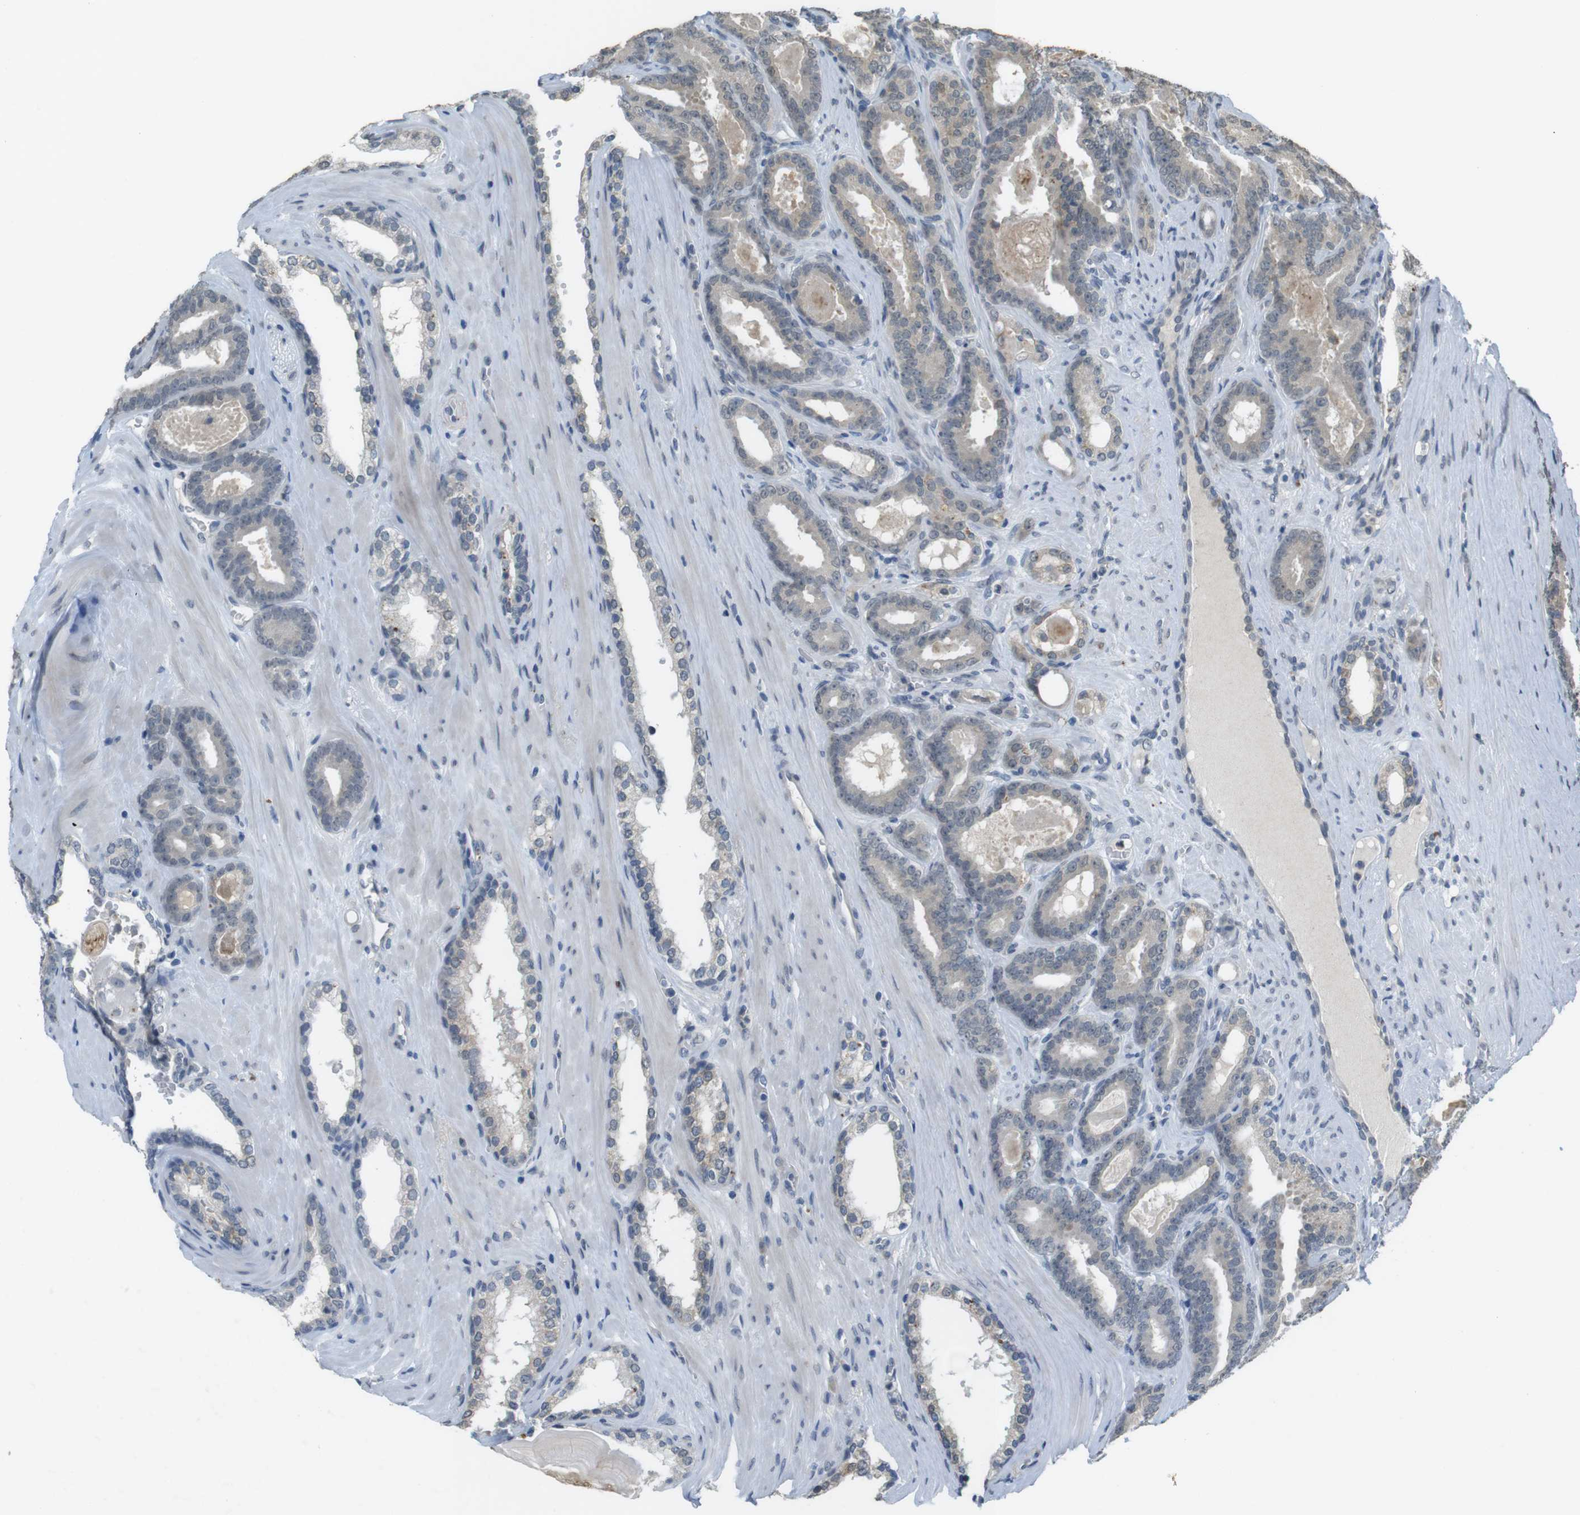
{"staining": {"intensity": "negative", "quantity": "none", "location": "none"}, "tissue": "prostate cancer", "cell_type": "Tumor cells", "image_type": "cancer", "snomed": [{"axis": "morphology", "description": "Adenocarcinoma, High grade"}, {"axis": "topography", "description": "Prostate"}], "caption": "Tumor cells show no significant positivity in prostate cancer. Nuclei are stained in blue.", "gene": "FZD10", "patient": {"sex": "male", "age": 60}}